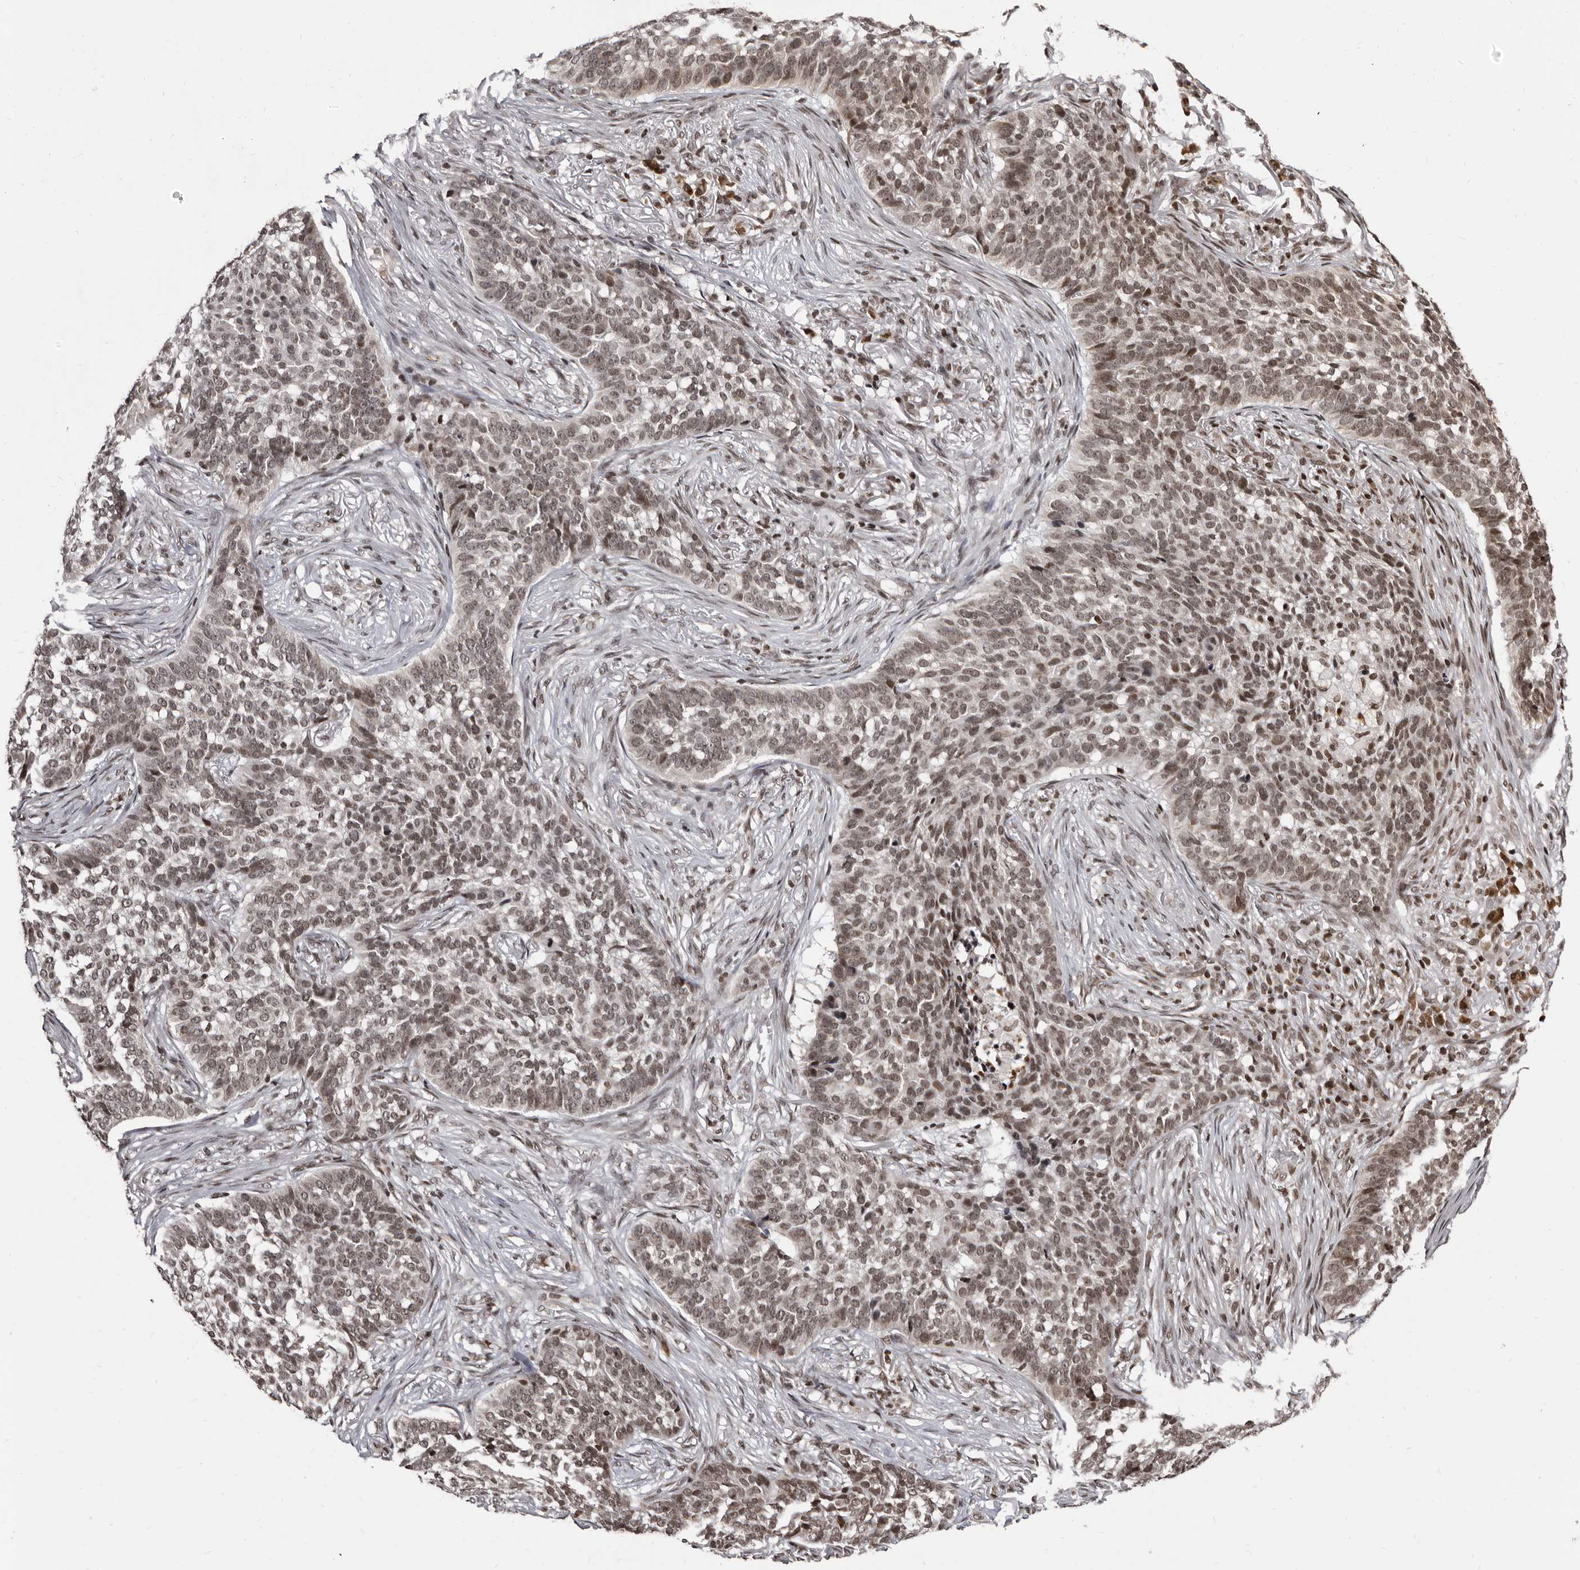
{"staining": {"intensity": "moderate", "quantity": ">75%", "location": "nuclear"}, "tissue": "skin cancer", "cell_type": "Tumor cells", "image_type": "cancer", "snomed": [{"axis": "morphology", "description": "Basal cell carcinoma"}, {"axis": "topography", "description": "Skin"}], "caption": "A brown stain shows moderate nuclear expression of a protein in human skin cancer tumor cells.", "gene": "THUMPD1", "patient": {"sex": "male", "age": 85}}